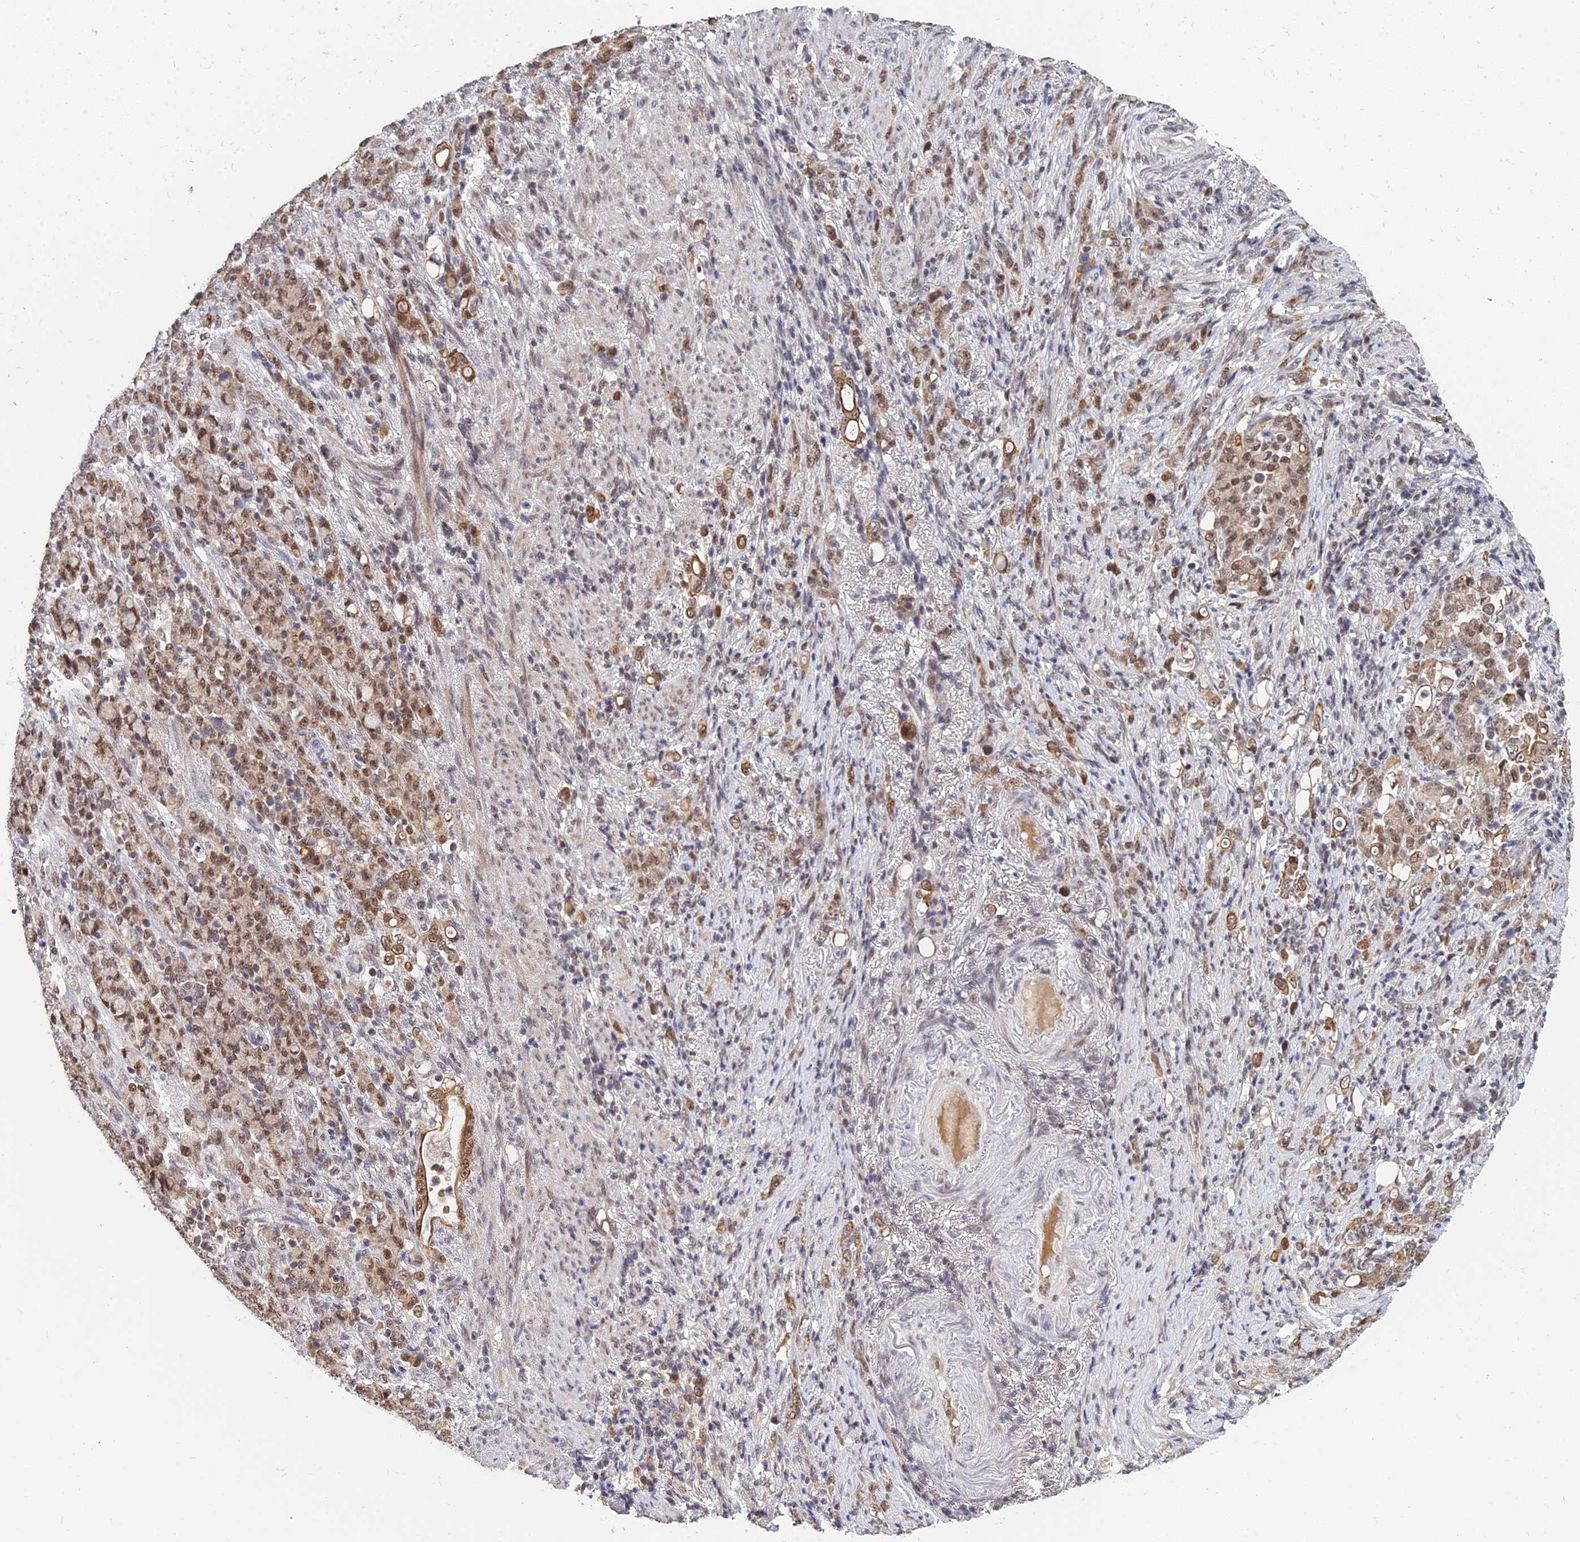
{"staining": {"intensity": "moderate", "quantity": ">75%", "location": "nuclear"}, "tissue": "stomach cancer", "cell_type": "Tumor cells", "image_type": "cancer", "snomed": [{"axis": "morphology", "description": "Normal tissue, NOS"}, {"axis": "morphology", "description": "Adenocarcinoma, NOS"}, {"axis": "topography", "description": "Stomach"}], "caption": "IHC of human stomach cancer reveals medium levels of moderate nuclear staining in about >75% of tumor cells.", "gene": "ERCC5", "patient": {"sex": "female", "age": 79}}